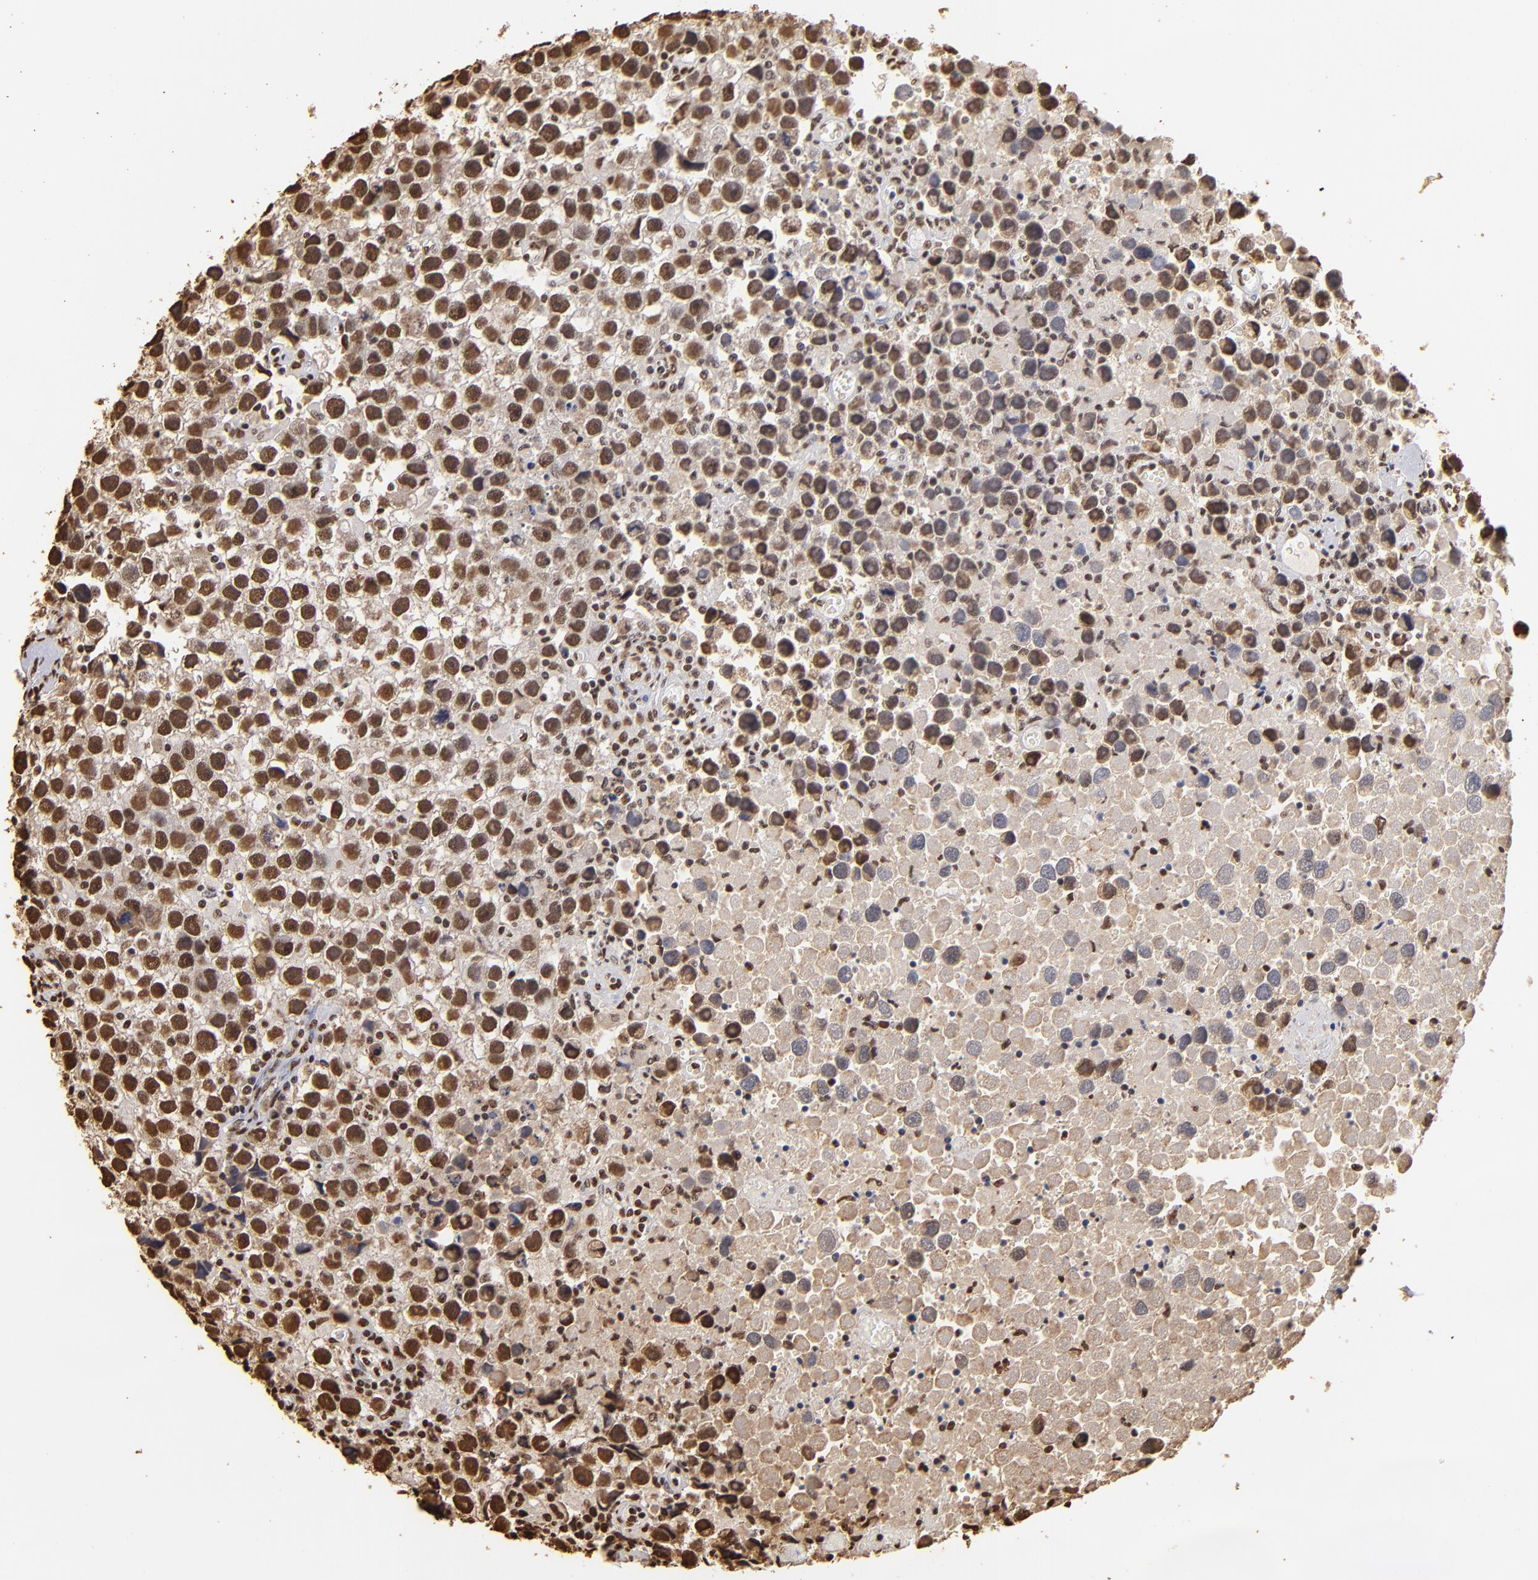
{"staining": {"intensity": "strong", "quantity": ">75%", "location": "nuclear"}, "tissue": "testis cancer", "cell_type": "Tumor cells", "image_type": "cancer", "snomed": [{"axis": "morphology", "description": "Seminoma, NOS"}, {"axis": "topography", "description": "Testis"}], "caption": "This is an image of IHC staining of seminoma (testis), which shows strong expression in the nuclear of tumor cells.", "gene": "ILF3", "patient": {"sex": "male", "age": 43}}